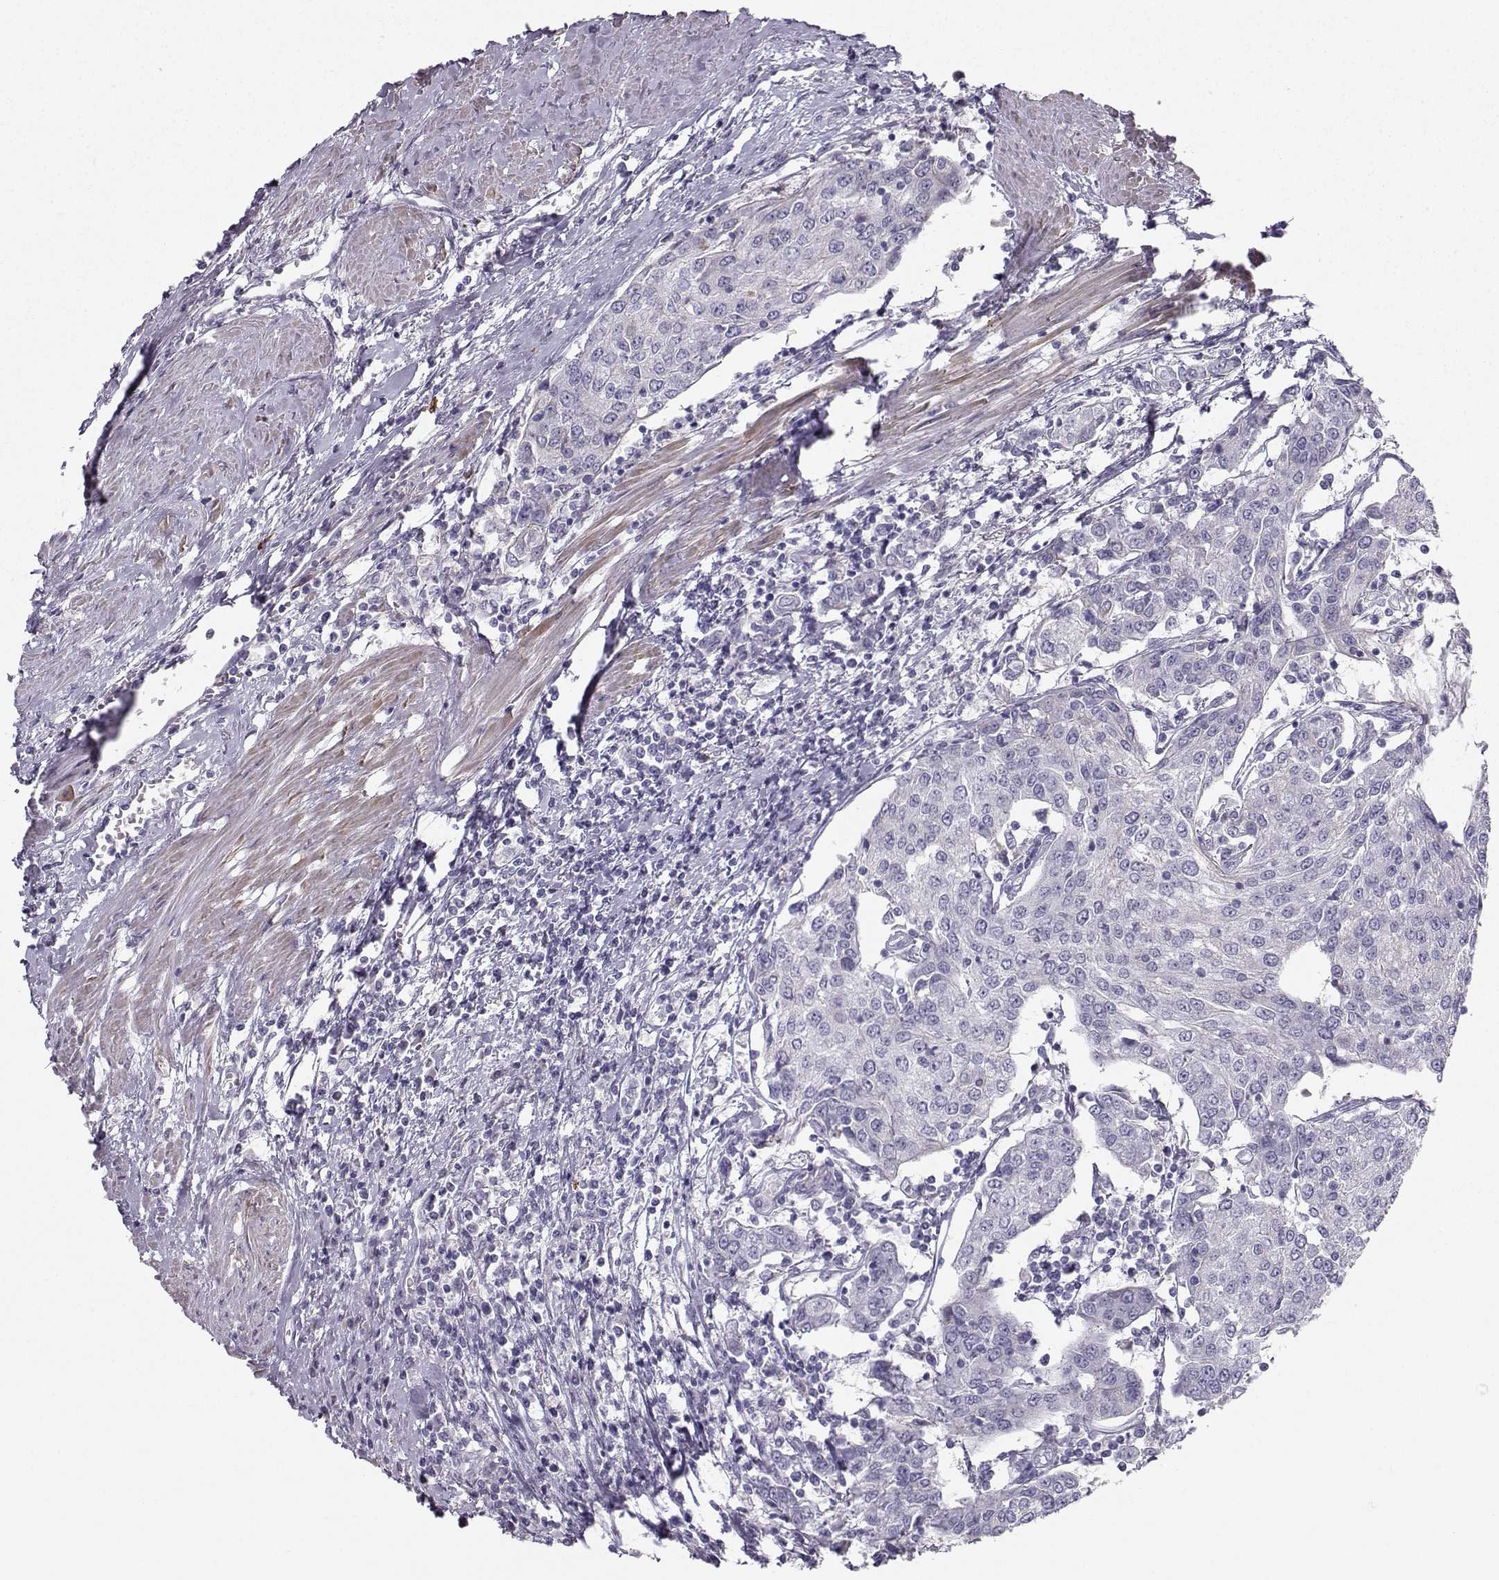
{"staining": {"intensity": "negative", "quantity": "none", "location": "none"}, "tissue": "urothelial cancer", "cell_type": "Tumor cells", "image_type": "cancer", "snomed": [{"axis": "morphology", "description": "Urothelial carcinoma, High grade"}, {"axis": "topography", "description": "Urinary bladder"}], "caption": "Tumor cells show no significant protein staining in urothelial cancer.", "gene": "CASR", "patient": {"sex": "female", "age": 85}}